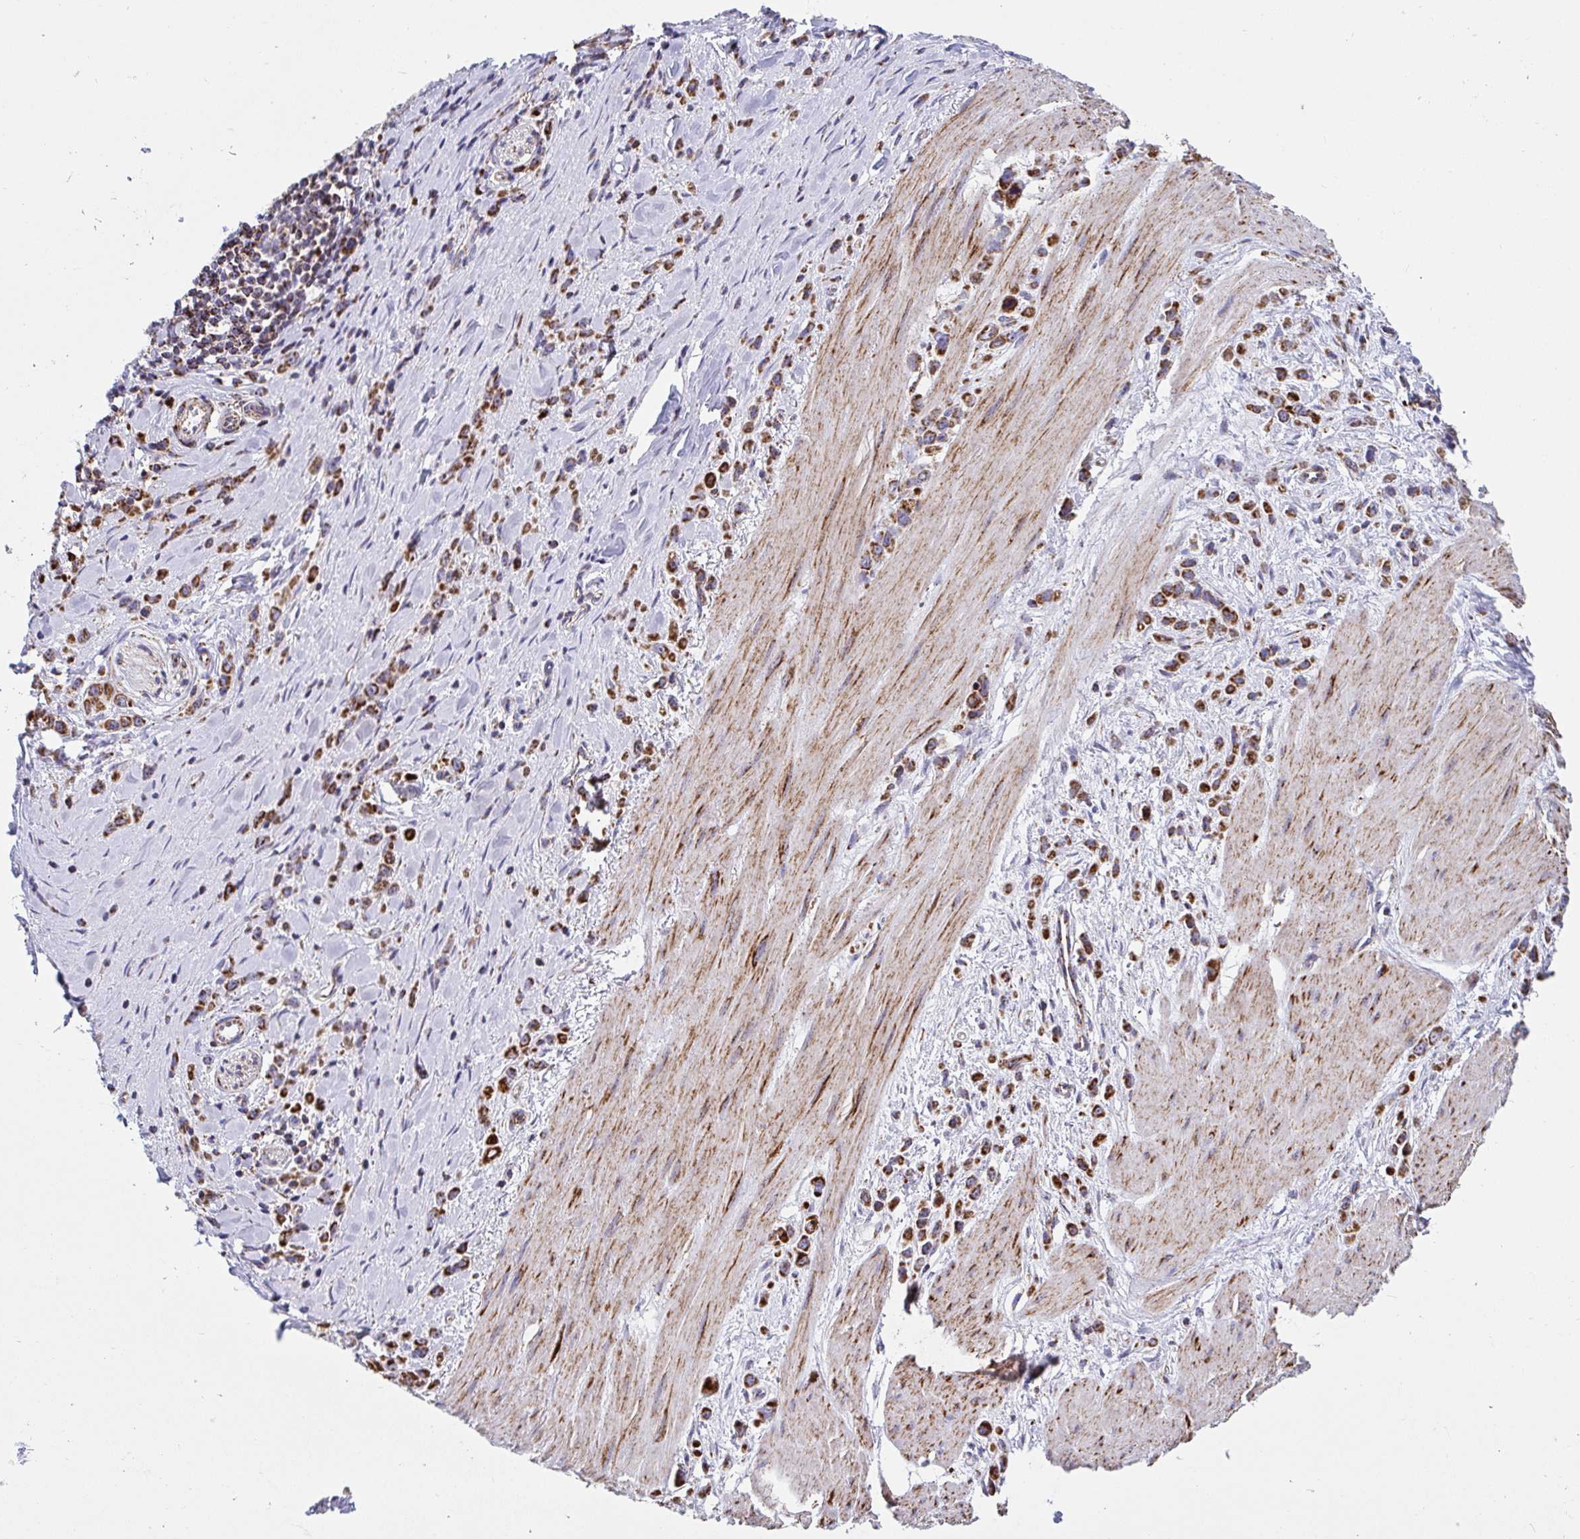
{"staining": {"intensity": "strong", "quantity": ">75%", "location": "cytoplasmic/membranous"}, "tissue": "stomach cancer", "cell_type": "Tumor cells", "image_type": "cancer", "snomed": [{"axis": "morphology", "description": "Adenocarcinoma, NOS"}, {"axis": "topography", "description": "Stomach"}], "caption": "DAB (3,3'-diaminobenzidine) immunohistochemical staining of human stomach adenocarcinoma shows strong cytoplasmic/membranous protein positivity in approximately >75% of tumor cells.", "gene": "ATP5MJ", "patient": {"sex": "male", "age": 47}}